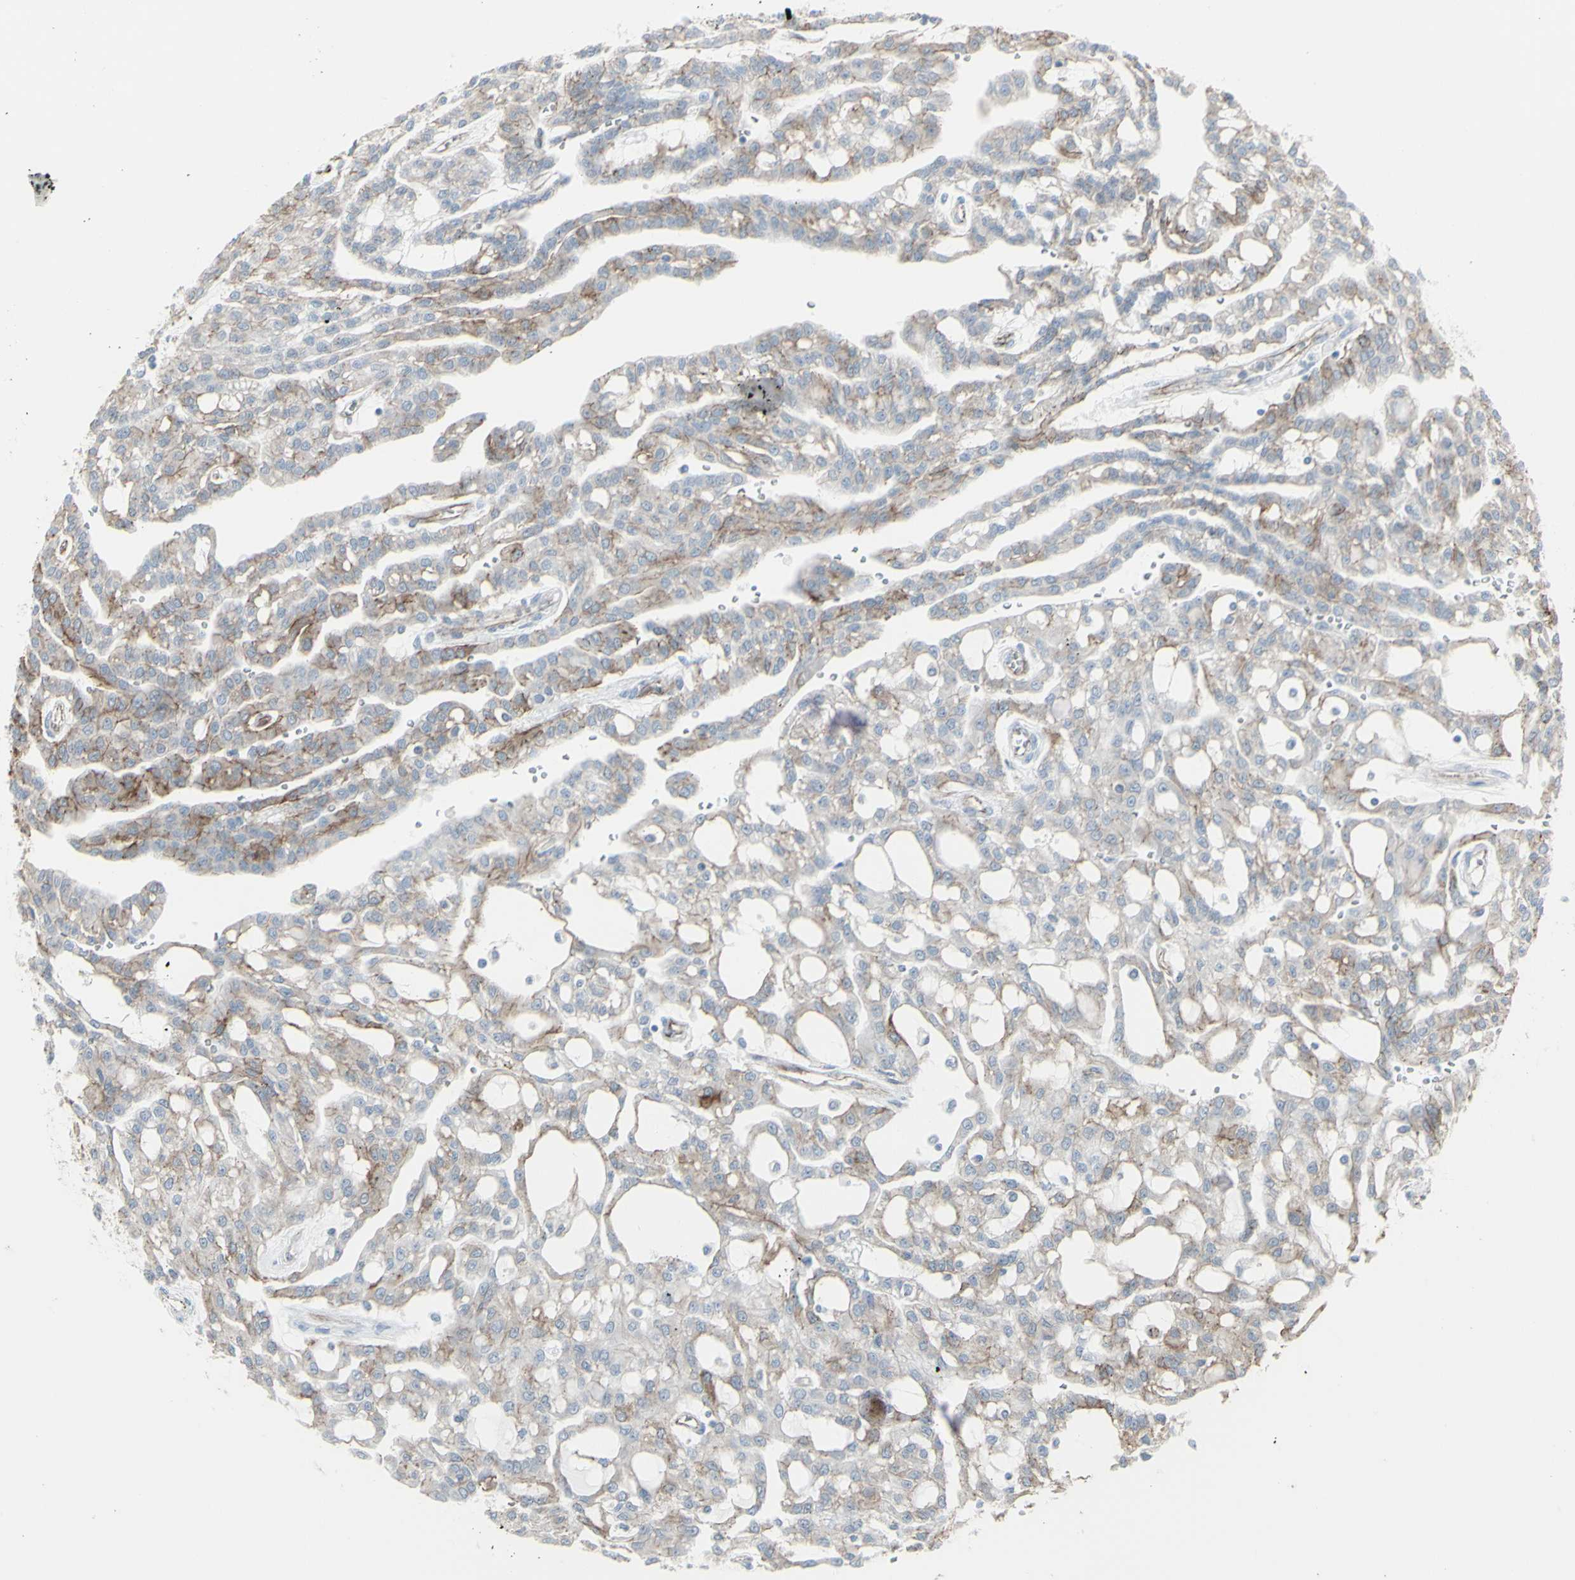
{"staining": {"intensity": "weak", "quantity": ">75%", "location": "cytoplasmic/membranous"}, "tissue": "renal cancer", "cell_type": "Tumor cells", "image_type": "cancer", "snomed": [{"axis": "morphology", "description": "Adenocarcinoma, NOS"}, {"axis": "topography", "description": "Kidney"}], "caption": "Tumor cells reveal low levels of weak cytoplasmic/membranous staining in about >75% of cells in human renal adenocarcinoma.", "gene": "GJA1", "patient": {"sex": "male", "age": 63}}